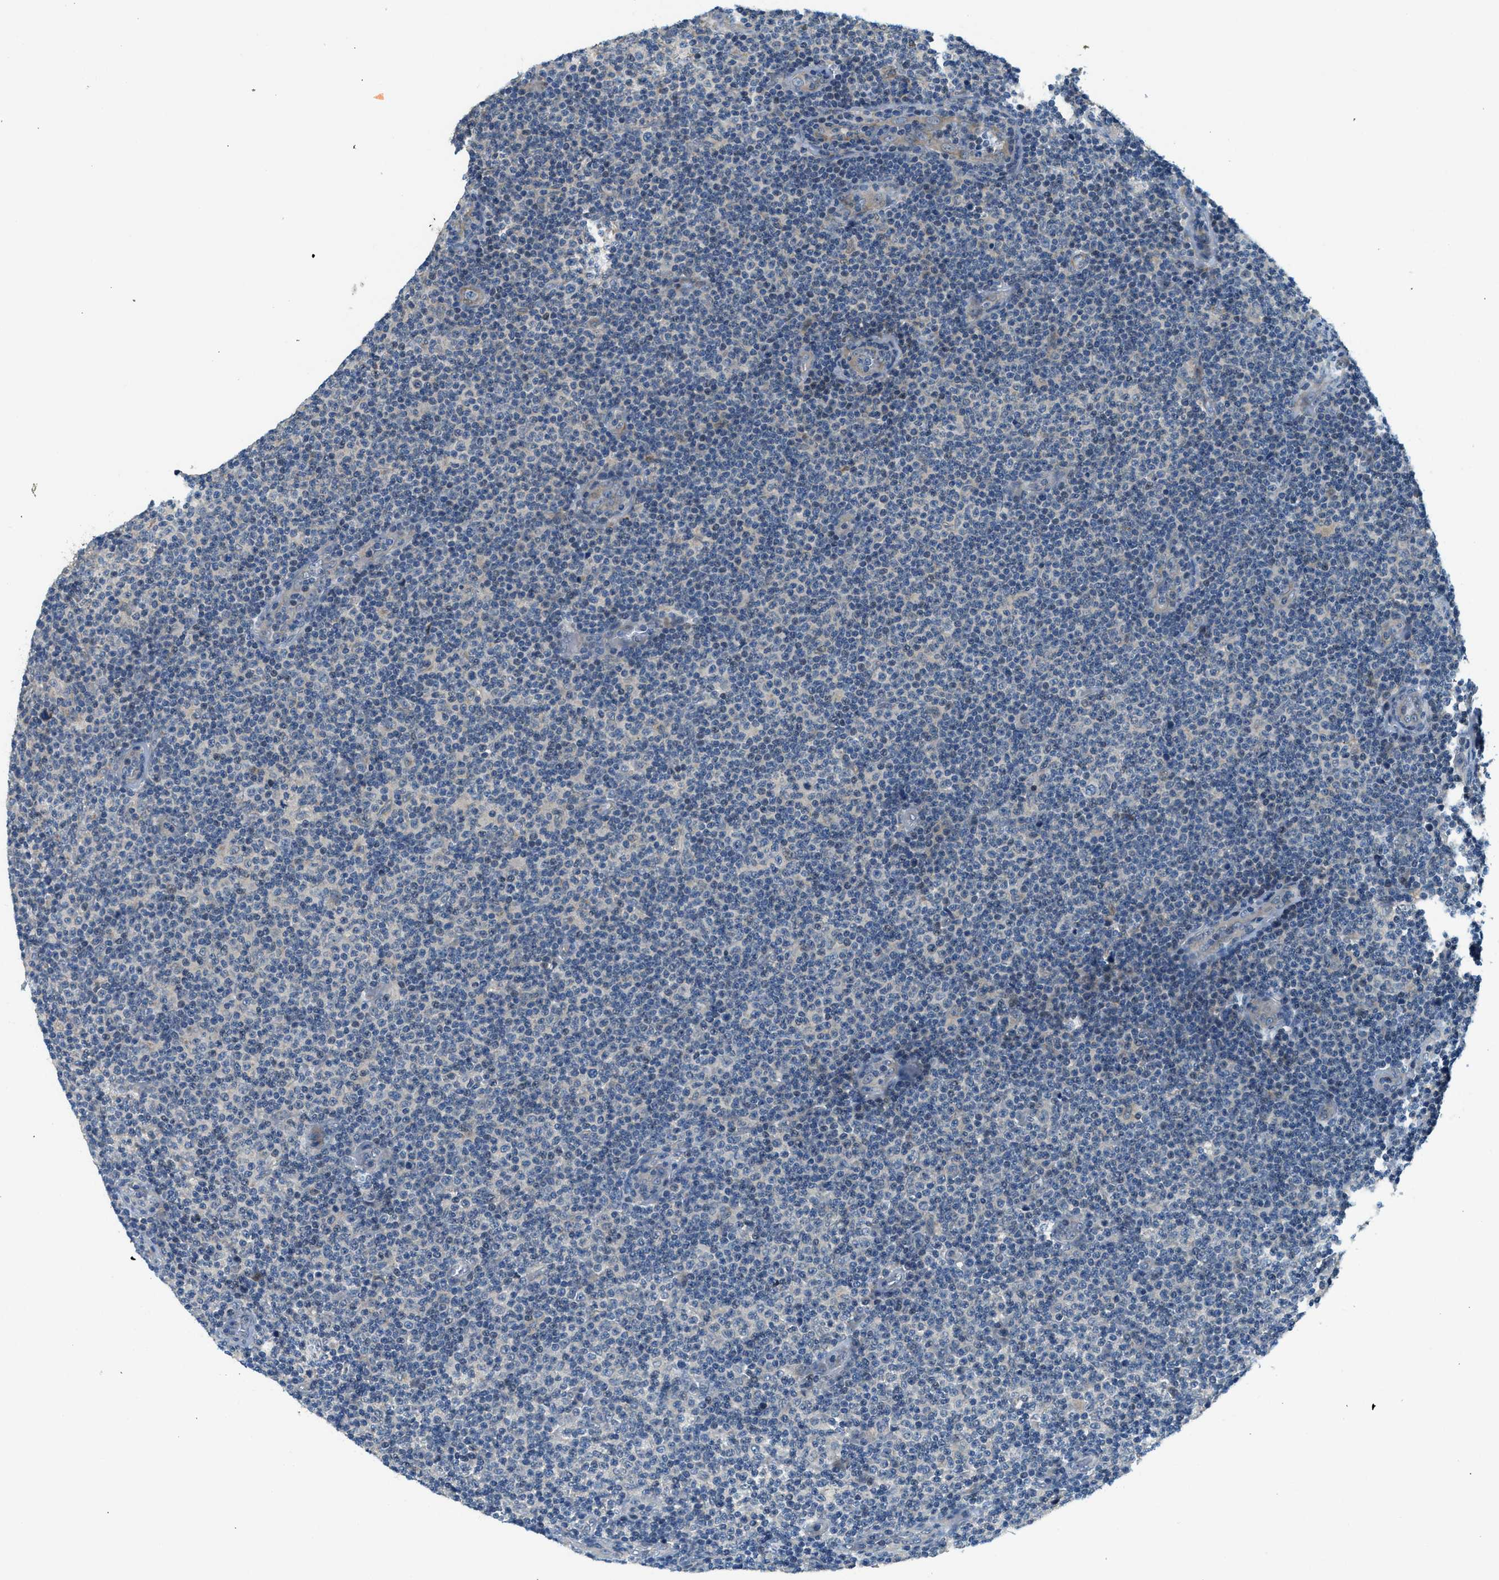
{"staining": {"intensity": "negative", "quantity": "none", "location": "none"}, "tissue": "lymphoma", "cell_type": "Tumor cells", "image_type": "cancer", "snomed": [{"axis": "morphology", "description": "Malignant lymphoma, non-Hodgkin's type, Low grade"}, {"axis": "topography", "description": "Lymph node"}], "caption": "Immunohistochemistry image of neoplastic tissue: human lymphoma stained with DAB (3,3'-diaminobenzidine) displays no significant protein positivity in tumor cells.", "gene": "KCNK1", "patient": {"sex": "male", "age": 83}}